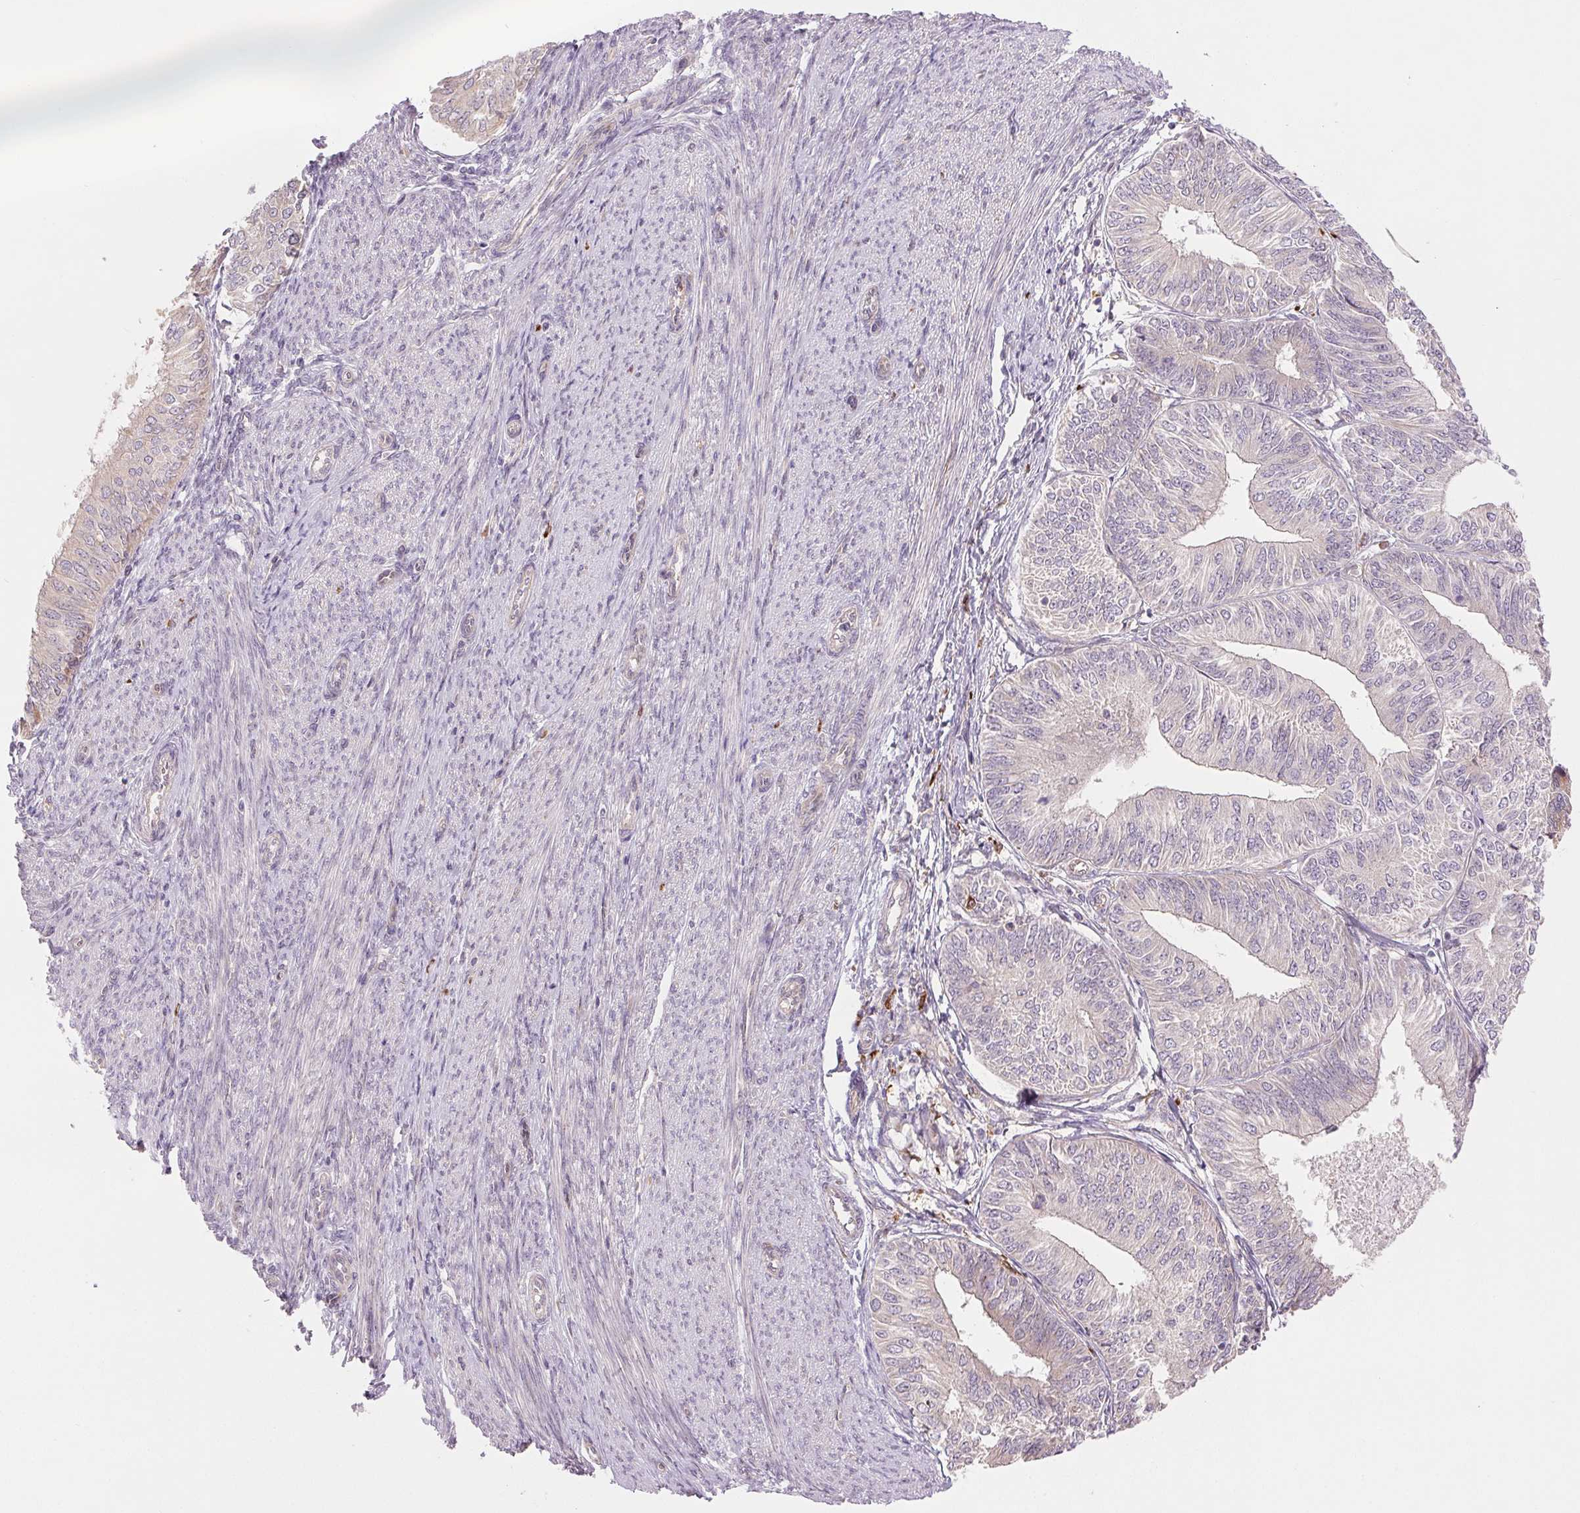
{"staining": {"intensity": "negative", "quantity": "none", "location": "none"}, "tissue": "endometrial cancer", "cell_type": "Tumor cells", "image_type": "cancer", "snomed": [{"axis": "morphology", "description": "Adenocarcinoma, NOS"}, {"axis": "topography", "description": "Endometrium"}], "caption": "Human endometrial adenocarcinoma stained for a protein using IHC displays no staining in tumor cells.", "gene": "METTL17", "patient": {"sex": "female", "age": 58}}